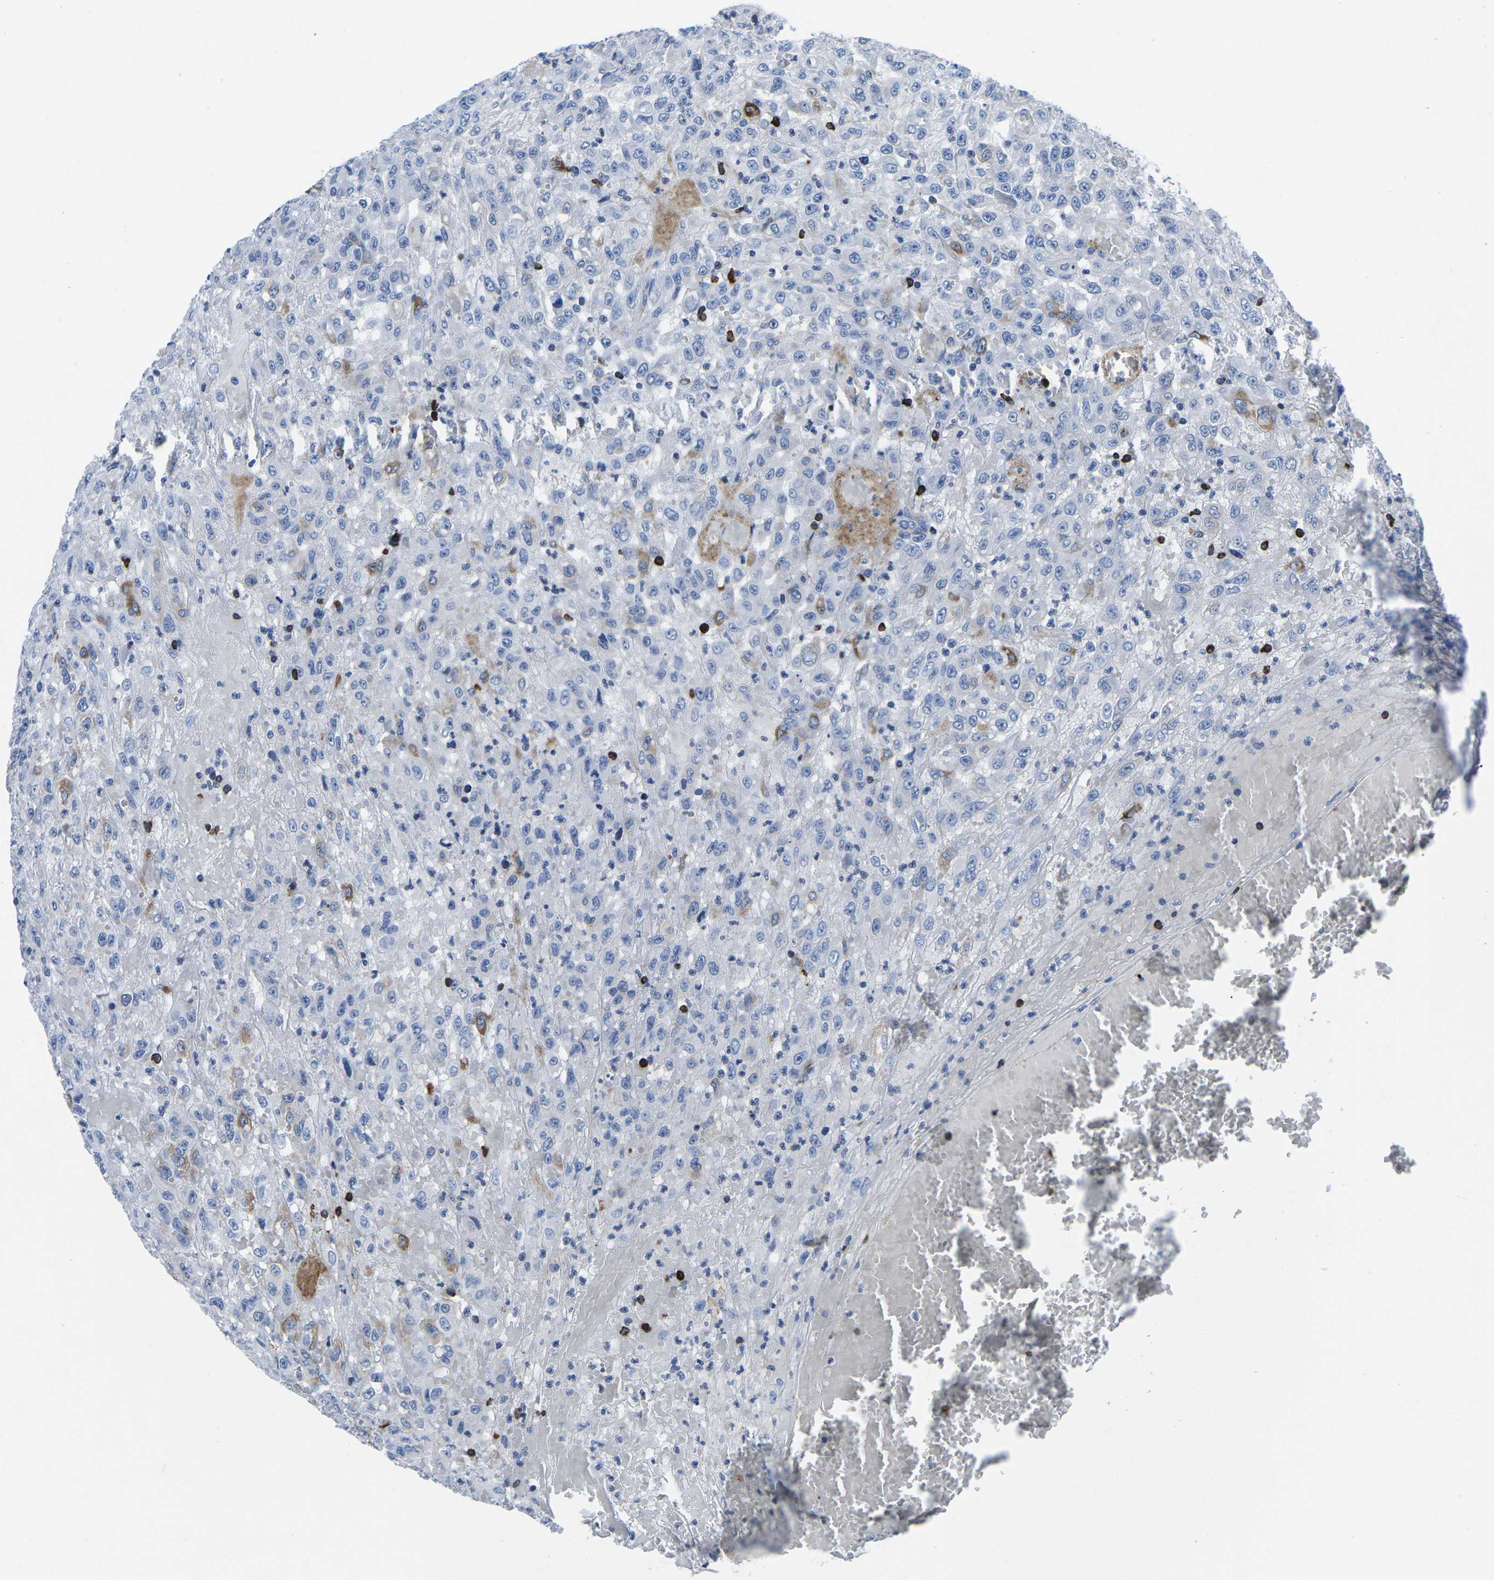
{"staining": {"intensity": "negative", "quantity": "none", "location": "none"}, "tissue": "urothelial cancer", "cell_type": "Tumor cells", "image_type": "cancer", "snomed": [{"axis": "morphology", "description": "Urothelial carcinoma, High grade"}, {"axis": "topography", "description": "Urinary bladder"}], "caption": "Tumor cells are negative for protein expression in human urothelial carcinoma (high-grade).", "gene": "CTSW", "patient": {"sex": "male", "age": 46}}